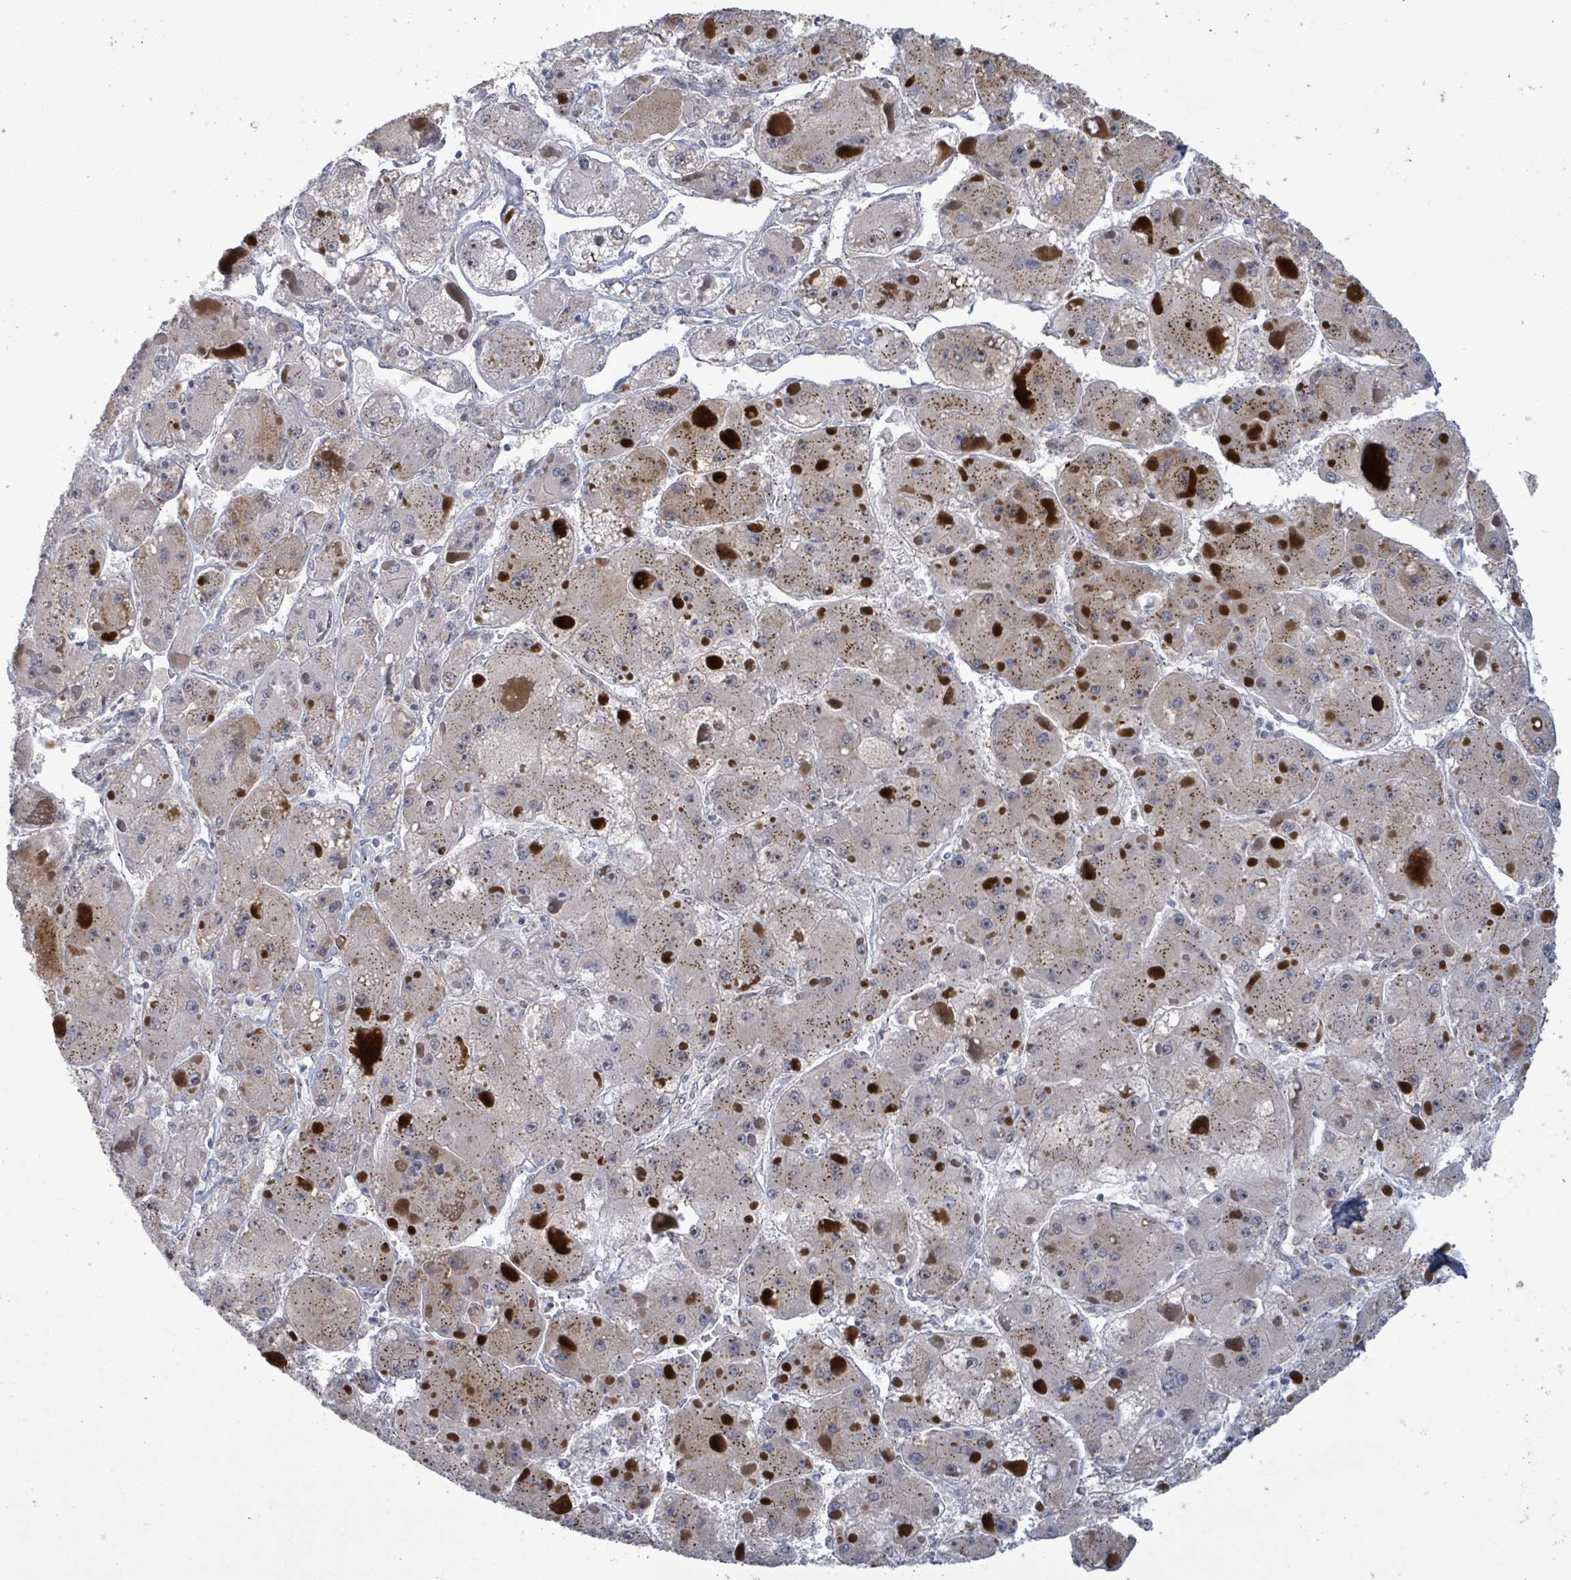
{"staining": {"intensity": "weak", "quantity": ">75%", "location": "cytoplasmic/membranous"}, "tissue": "liver cancer", "cell_type": "Tumor cells", "image_type": "cancer", "snomed": [{"axis": "morphology", "description": "Carcinoma, Hepatocellular, NOS"}, {"axis": "topography", "description": "Liver"}], "caption": "Immunohistochemistry (IHC) micrograph of neoplastic tissue: liver hepatocellular carcinoma stained using immunohistochemistry (IHC) displays low levels of weak protein expression localized specifically in the cytoplasmic/membranous of tumor cells, appearing as a cytoplasmic/membranous brown color.", "gene": "TUSC1", "patient": {"sex": "female", "age": 73}}